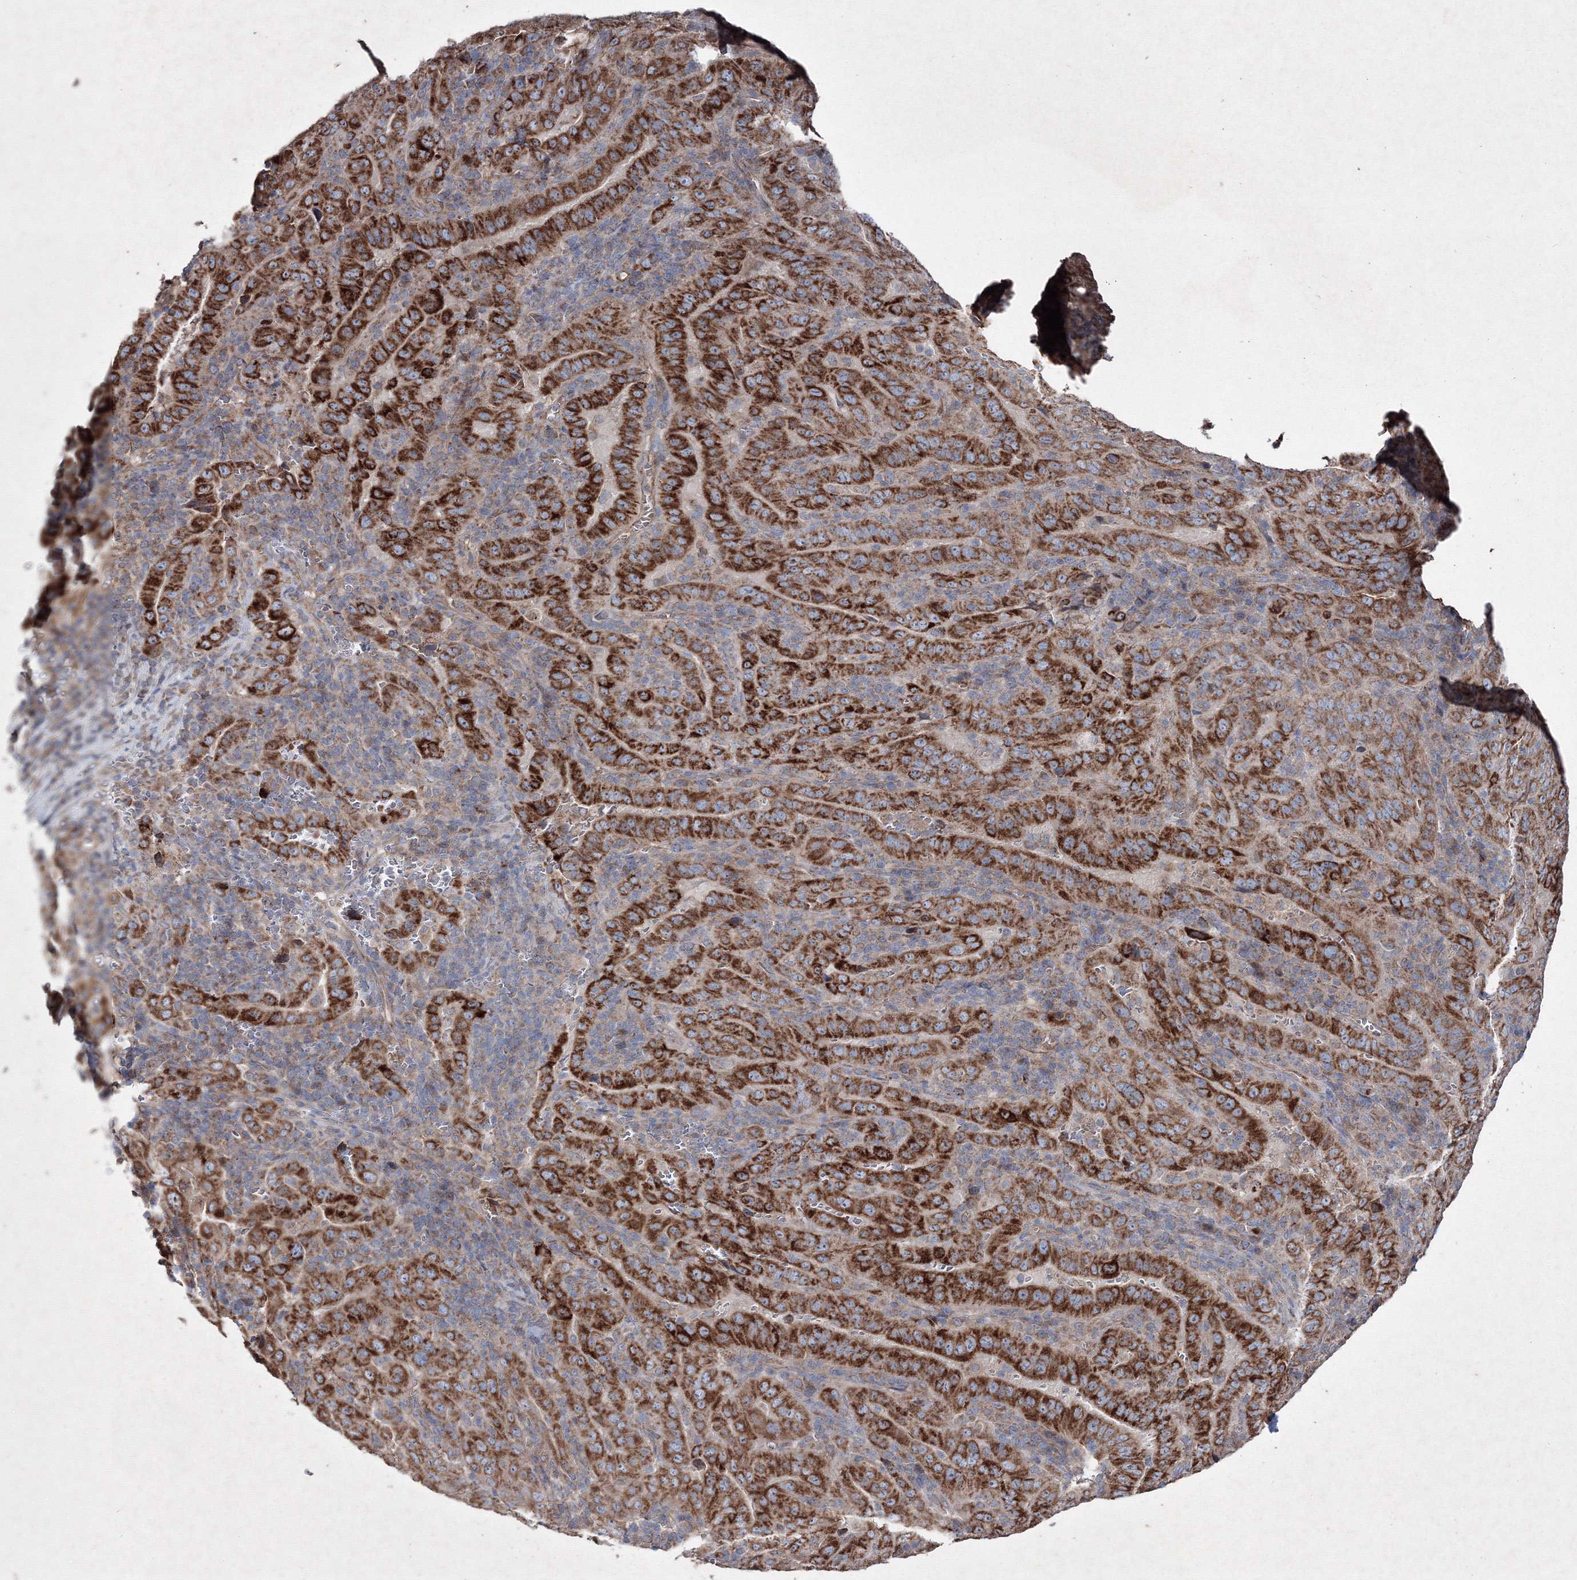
{"staining": {"intensity": "strong", "quantity": ">75%", "location": "cytoplasmic/membranous"}, "tissue": "pancreatic cancer", "cell_type": "Tumor cells", "image_type": "cancer", "snomed": [{"axis": "morphology", "description": "Adenocarcinoma, NOS"}, {"axis": "topography", "description": "Pancreas"}], "caption": "This micrograph displays immunohistochemistry staining of human pancreatic adenocarcinoma, with high strong cytoplasmic/membranous positivity in about >75% of tumor cells.", "gene": "GFM1", "patient": {"sex": "male", "age": 63}}